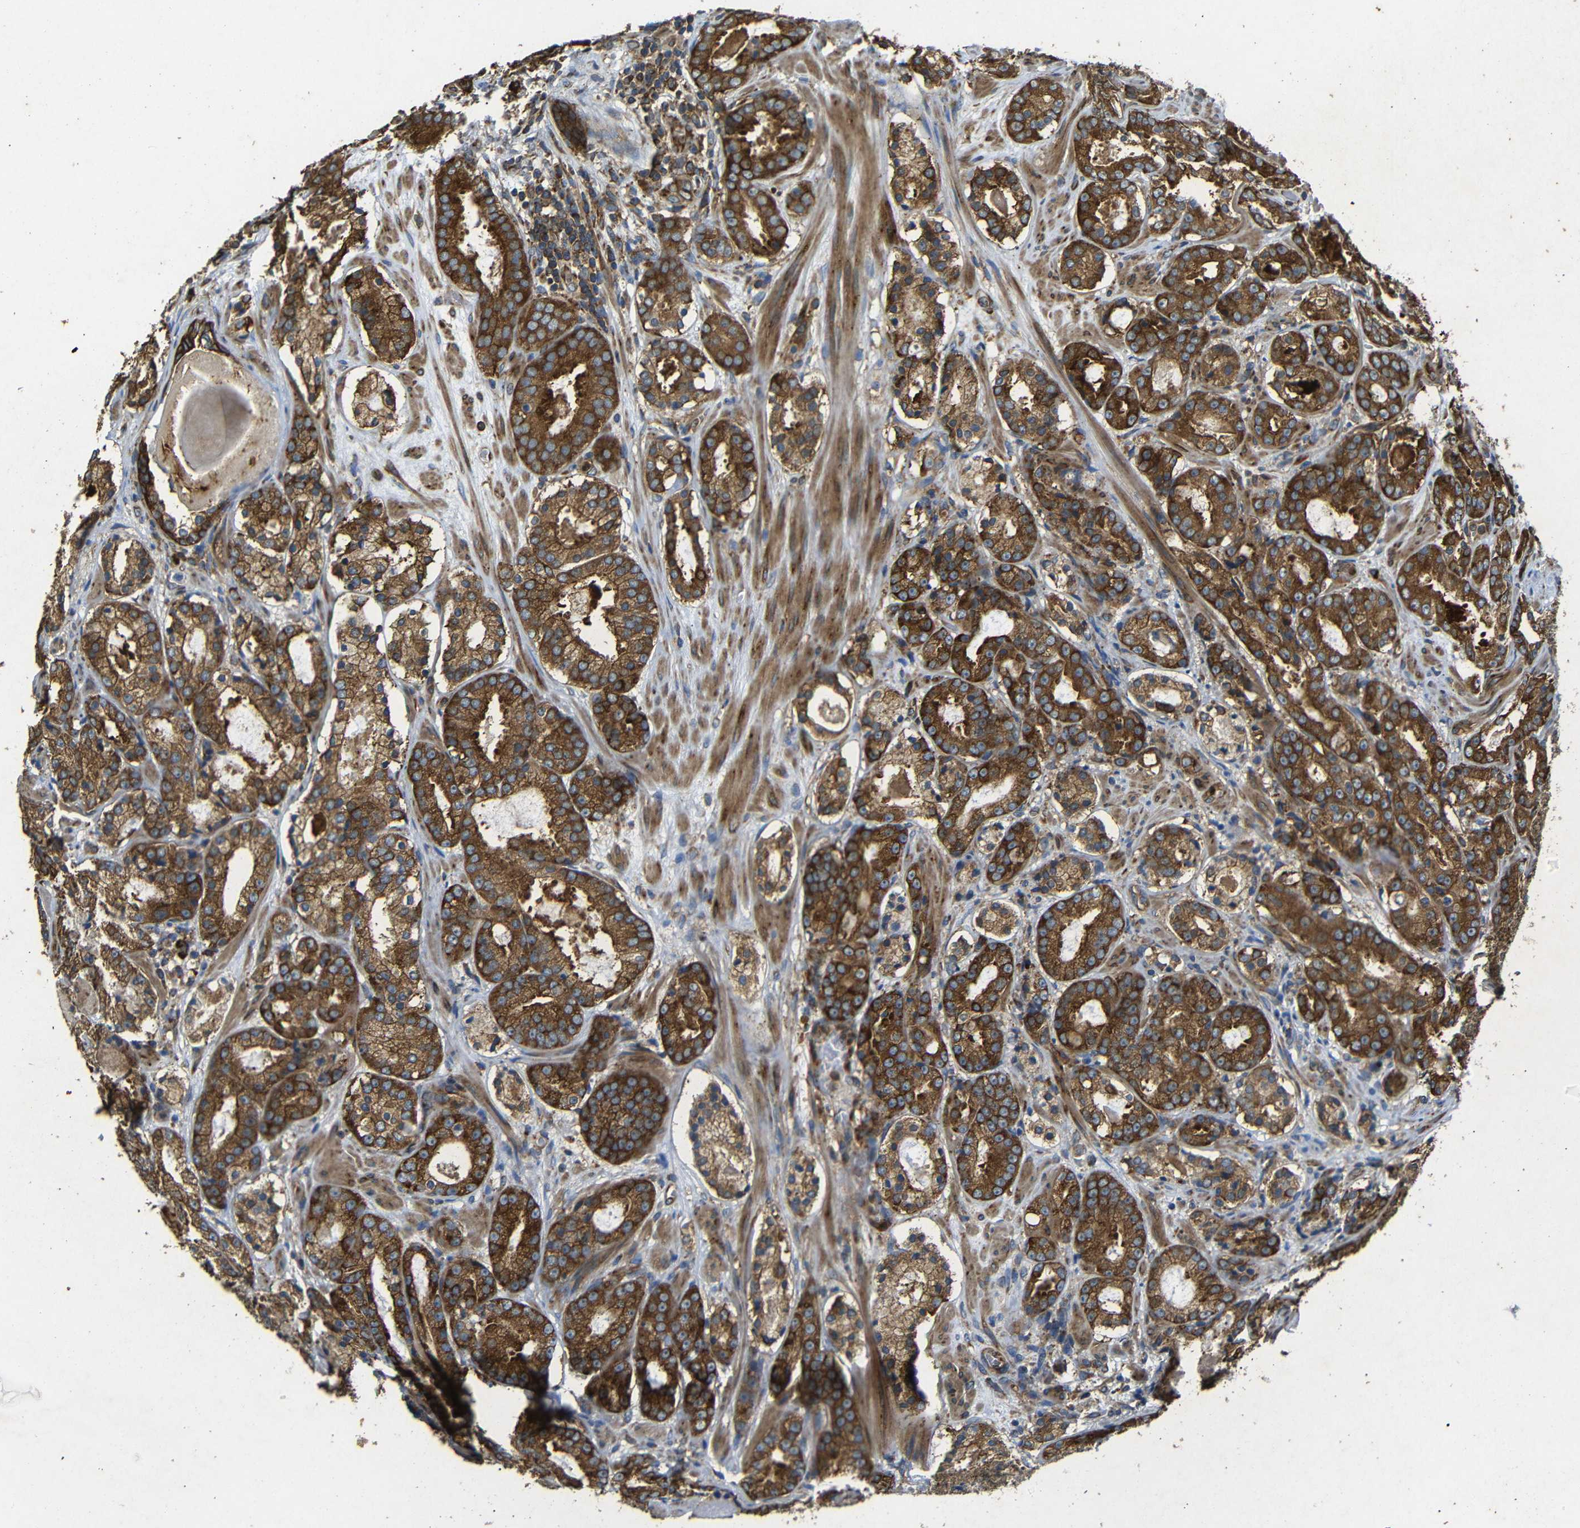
{"staining": {"intensity": "strong", "quantity": ">75%", "location": "cytoplasmic/membranous"}, "tissue": "prostate cancer", "cell_type": "Tumor cells", "image_type": "cancer", "snomed": [{"axis": "morphology", "description": "Adenocarcinoma, Low grade"}, {"axis": "topography", "description": "Prostate"}], "caption": "Protein staining reveals strong cytoplasmic/membranous staining in about >75% of tumor cells in adenocarcinoma (low-grade) (prostate).", "gene": "BTF3", "patient": {"sex": "male", "age": 69}}